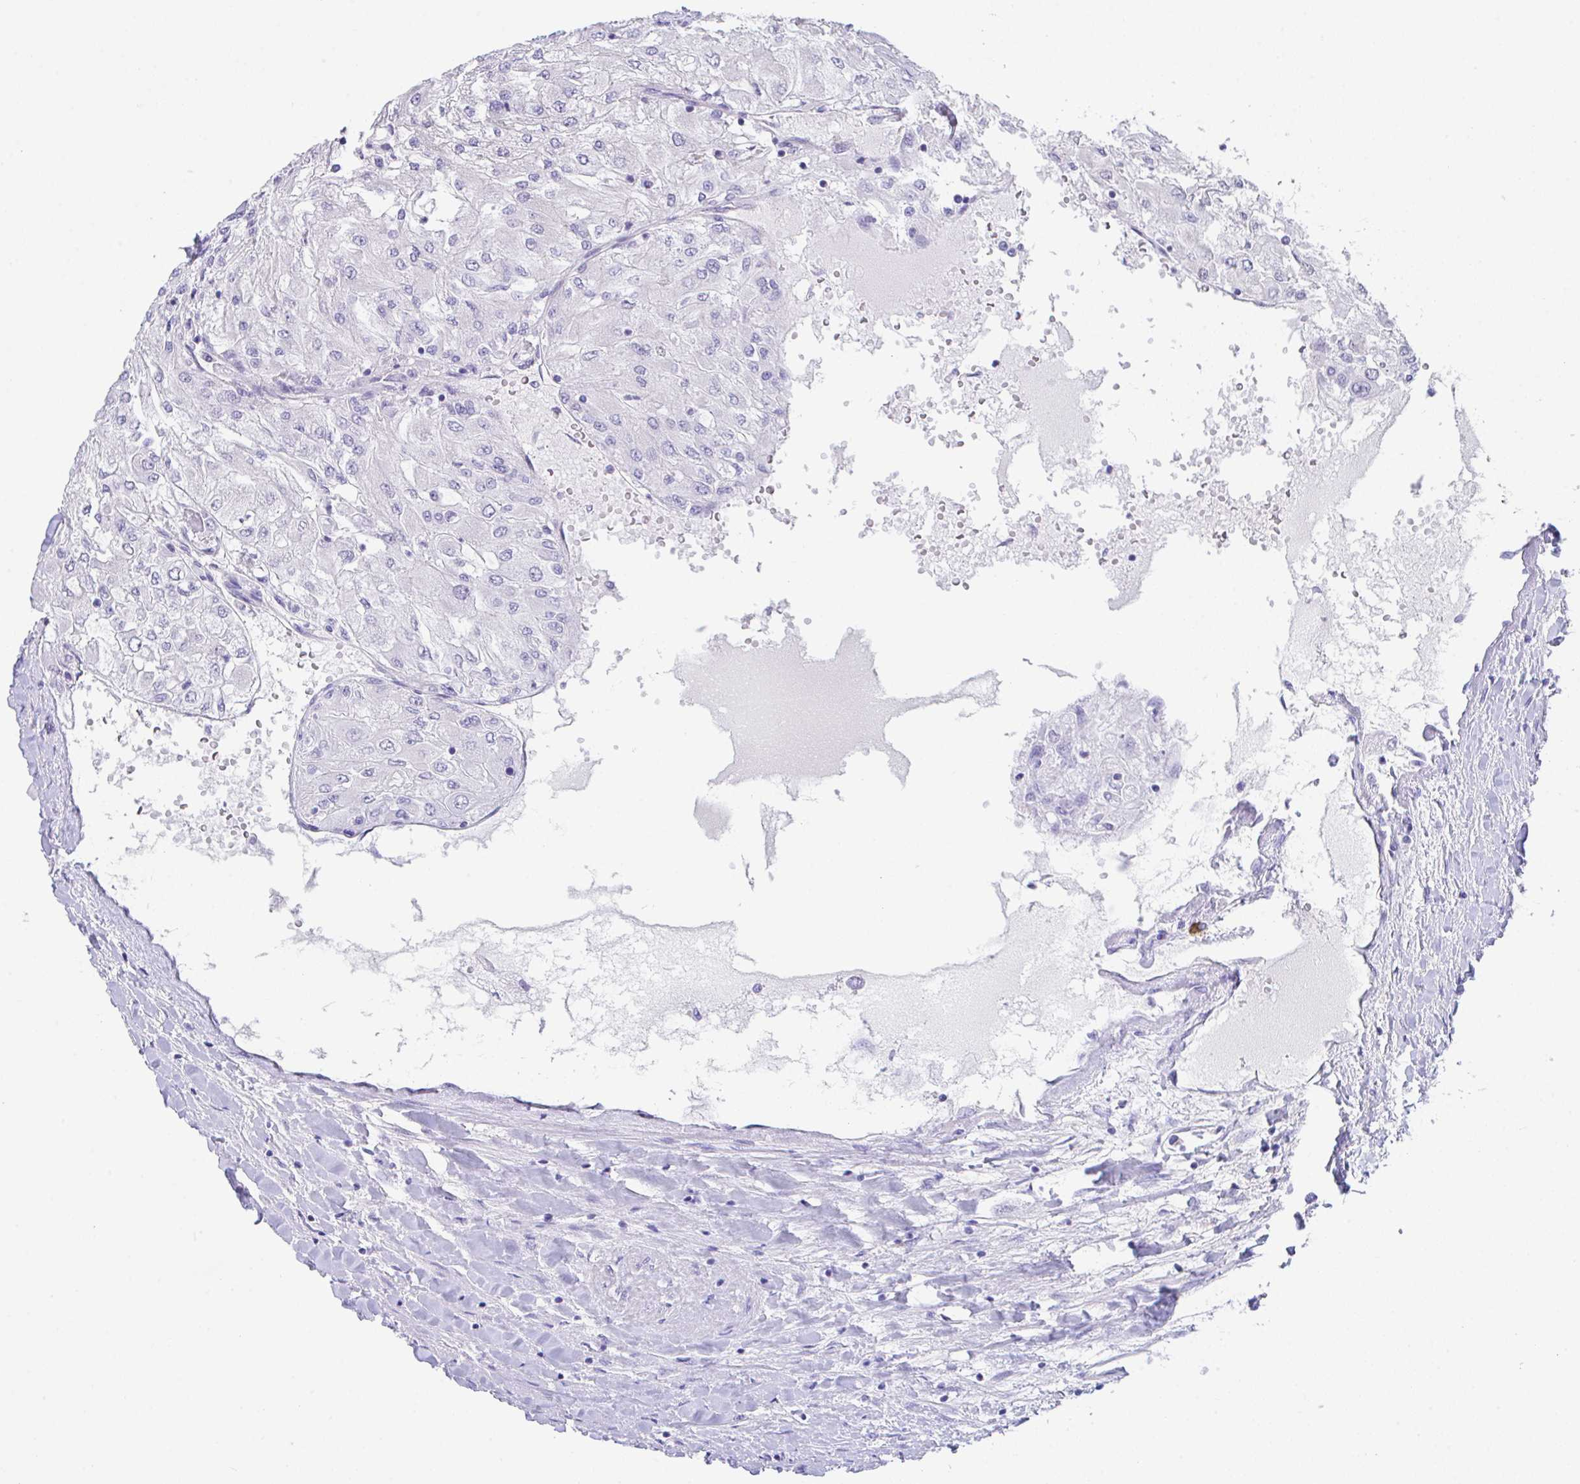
{"staining": {"intensity": "negative", "quantity": "none", "location": "none"}, "tissue": "renal cancer", "cell_type": "Tumor cells", "image_type": "cancer", "snomed": [{"axis": "morphology", "description": "Adenocarcinoma, NOS"}, {"axis": "topography", "description": "Kidney"}], "caption": "Immunohistochemical staining of renal cancer demonstrates no significant staining in tumor cells.", "gene": "HACD4", "patient": {"sex": "male", "age": 80}}